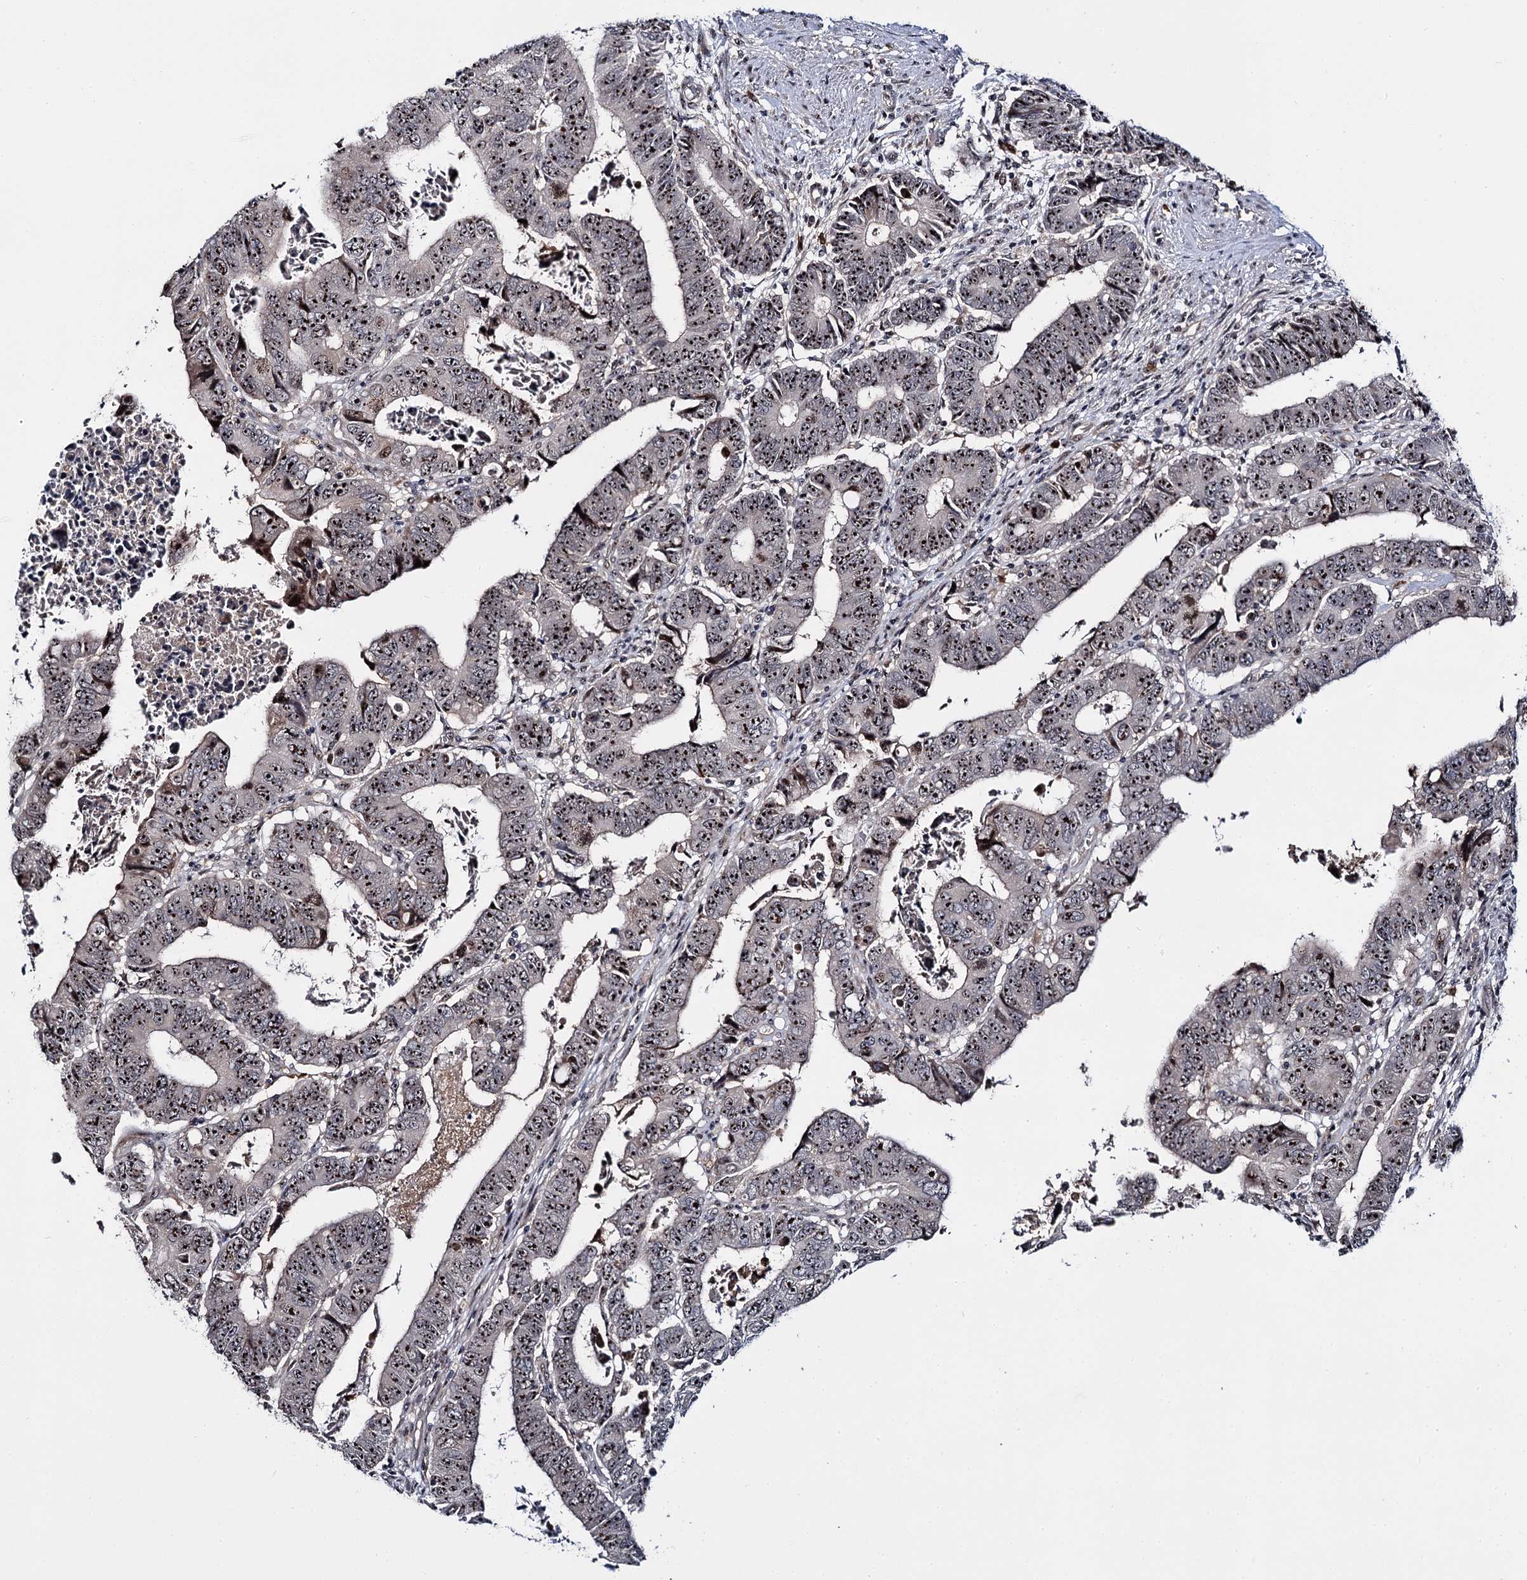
{"staining": {"intensity": "strong", "quantity": ">75%", "location": "nuclear"}, "tissue": "colorectal cancer", "cell_type": "Tumor cells", "image_type": "cancer", "snomed": [{"axis": "morphology", "description": "Normal tissue, NOS"}, {"axis": "morphology", "description": "Adenocarcinoma, NOS"}, {"axis": "topography", "description": "Rectum"}], "caption": "Tumor cells exhibit high levels of strong nuclear staining in approximately >75% of cells in human colorectal adenocarcinoma. Immunohistochemistry stains the protein in brown and the nuclei are stained blue.", "gene": "SUPT20H", "patient": {"sex": "female", "age": 65}}